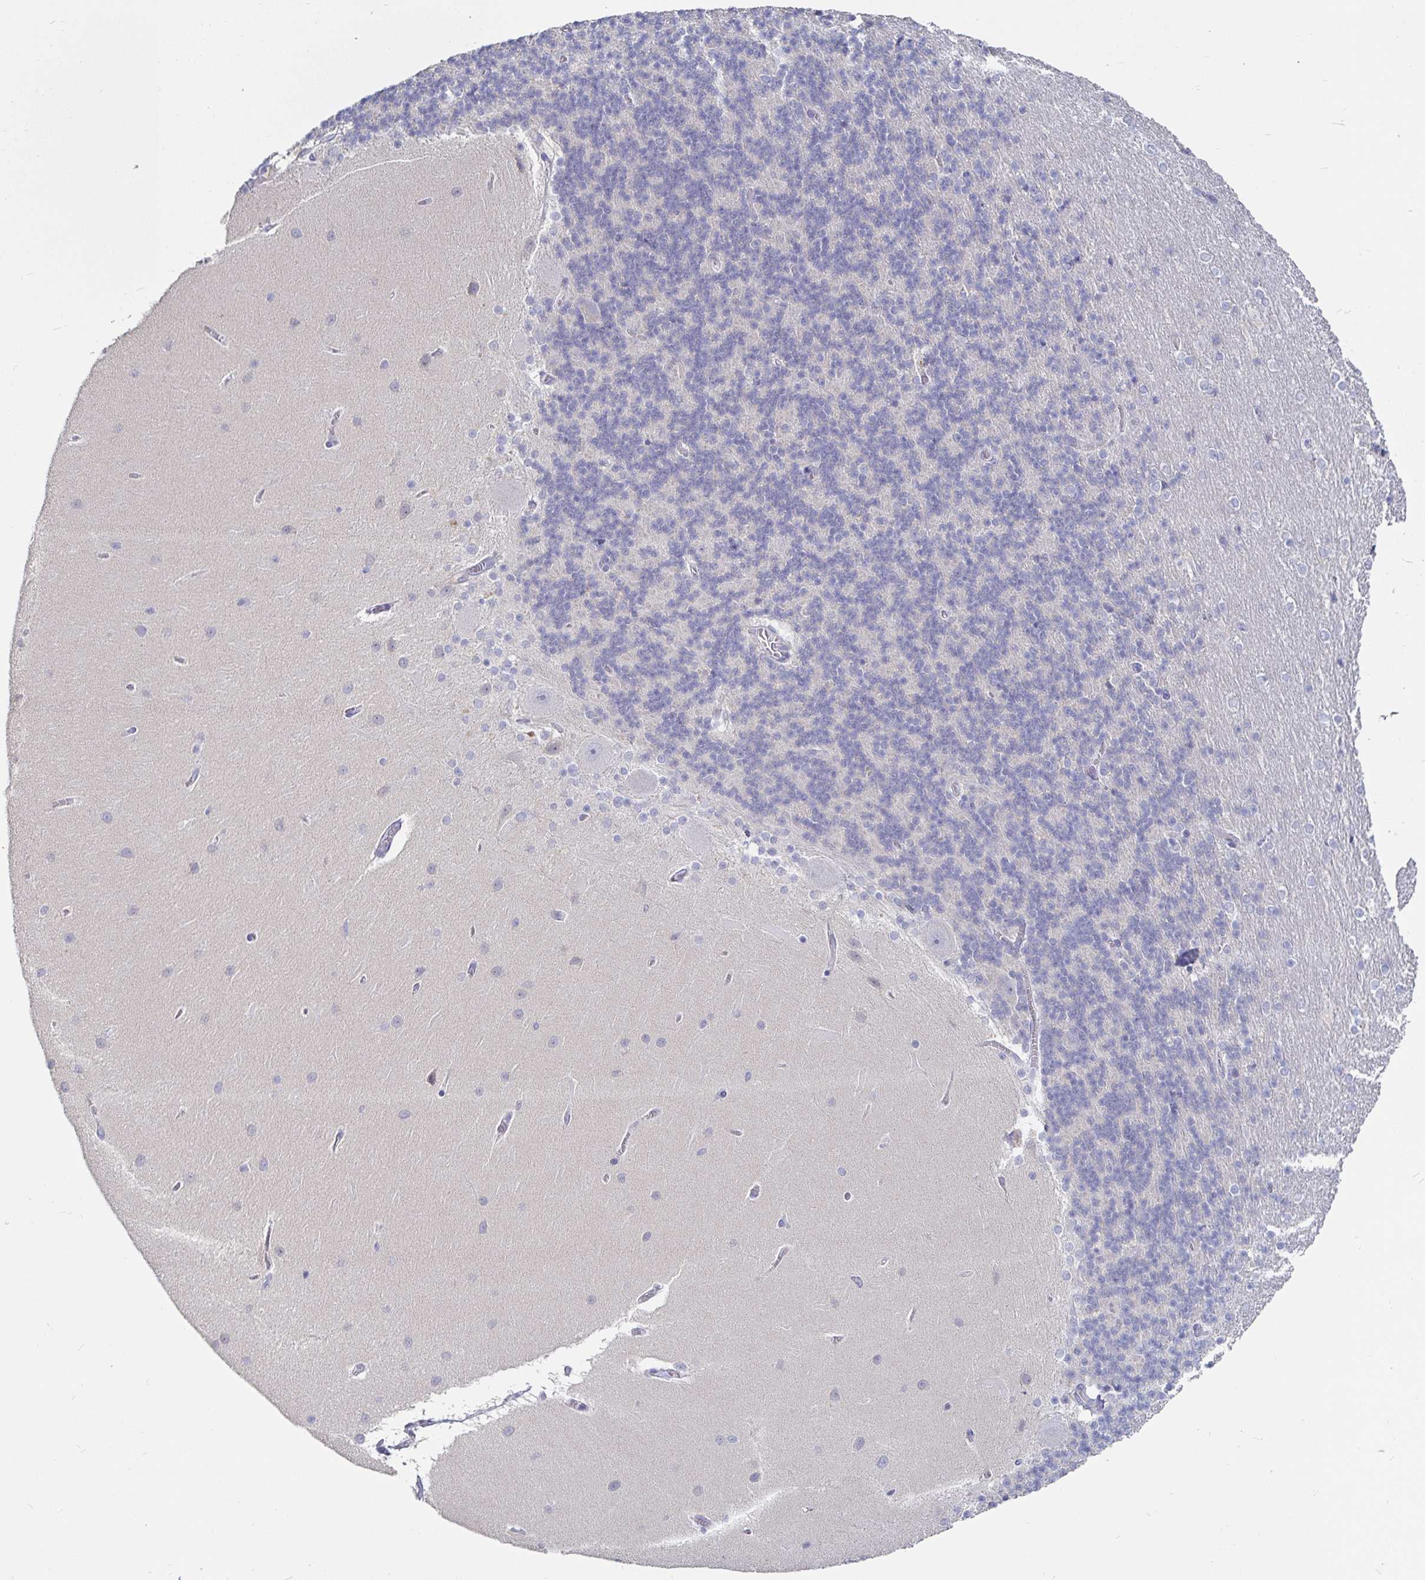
{"staining": {"intensity": "negative", "quantity": "none", "location": "none"}, "tissue": "cerebellum", "cell_type": "Cells in granular layer", "image_type": "normal", "snomed": [{"axis": "morphology", "description": "Normal tissue, NOS"}, {"axis": "topography", "description": "Cerebellum"}], "caption": "Immunohistochemical staining of unremarkable cerebellum reveals no significant staining in cells in granular layer. (DAB immunohistochemistry (IHC) visualized using brightfield microscopy, high magnification).", "gene": "SPPL3", "patient": {"sex": "female", "age": 54}}